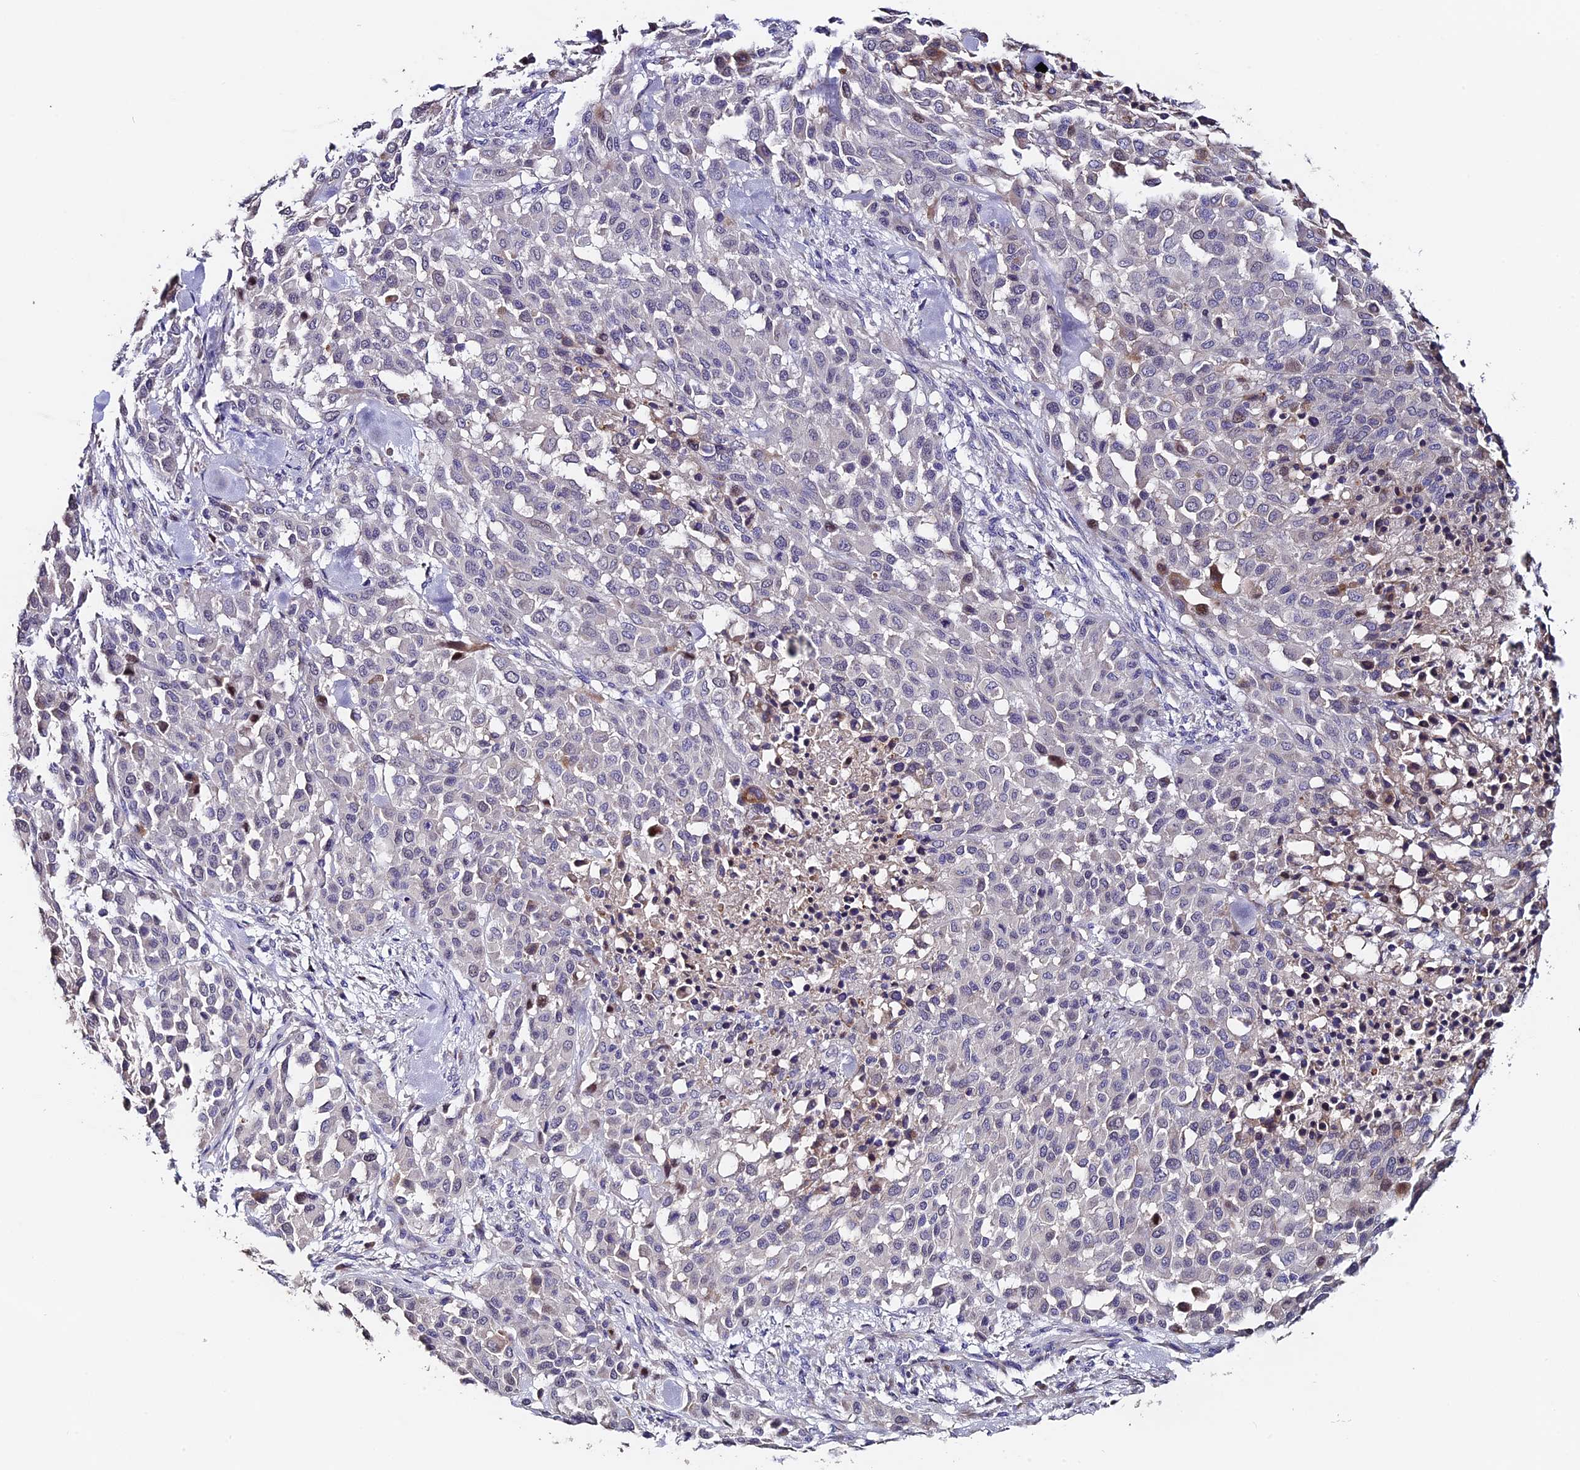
{"staining": {"intensity": "moderate", "quantity": "<25%", "location": "cytoplasmic/membranous"}, "tissue": "melanoma", "cell_type": "Tumor cells", "image_type": "cancer", "snomed": [{"axis": "morphology", "description": "Malignant melanoma, Metastatic site"}, {"axis": "topography", "description": "Skin"}], "caption": "A high-resolution photomicrograph shows immunohistochemistry staining of melanoma, which demonstrates moderate cytoplasmic/membranous positivity in about <25% of tumor cells.", "gene": "FBXW9", "patient": {"sex": "female", "age": 81}}